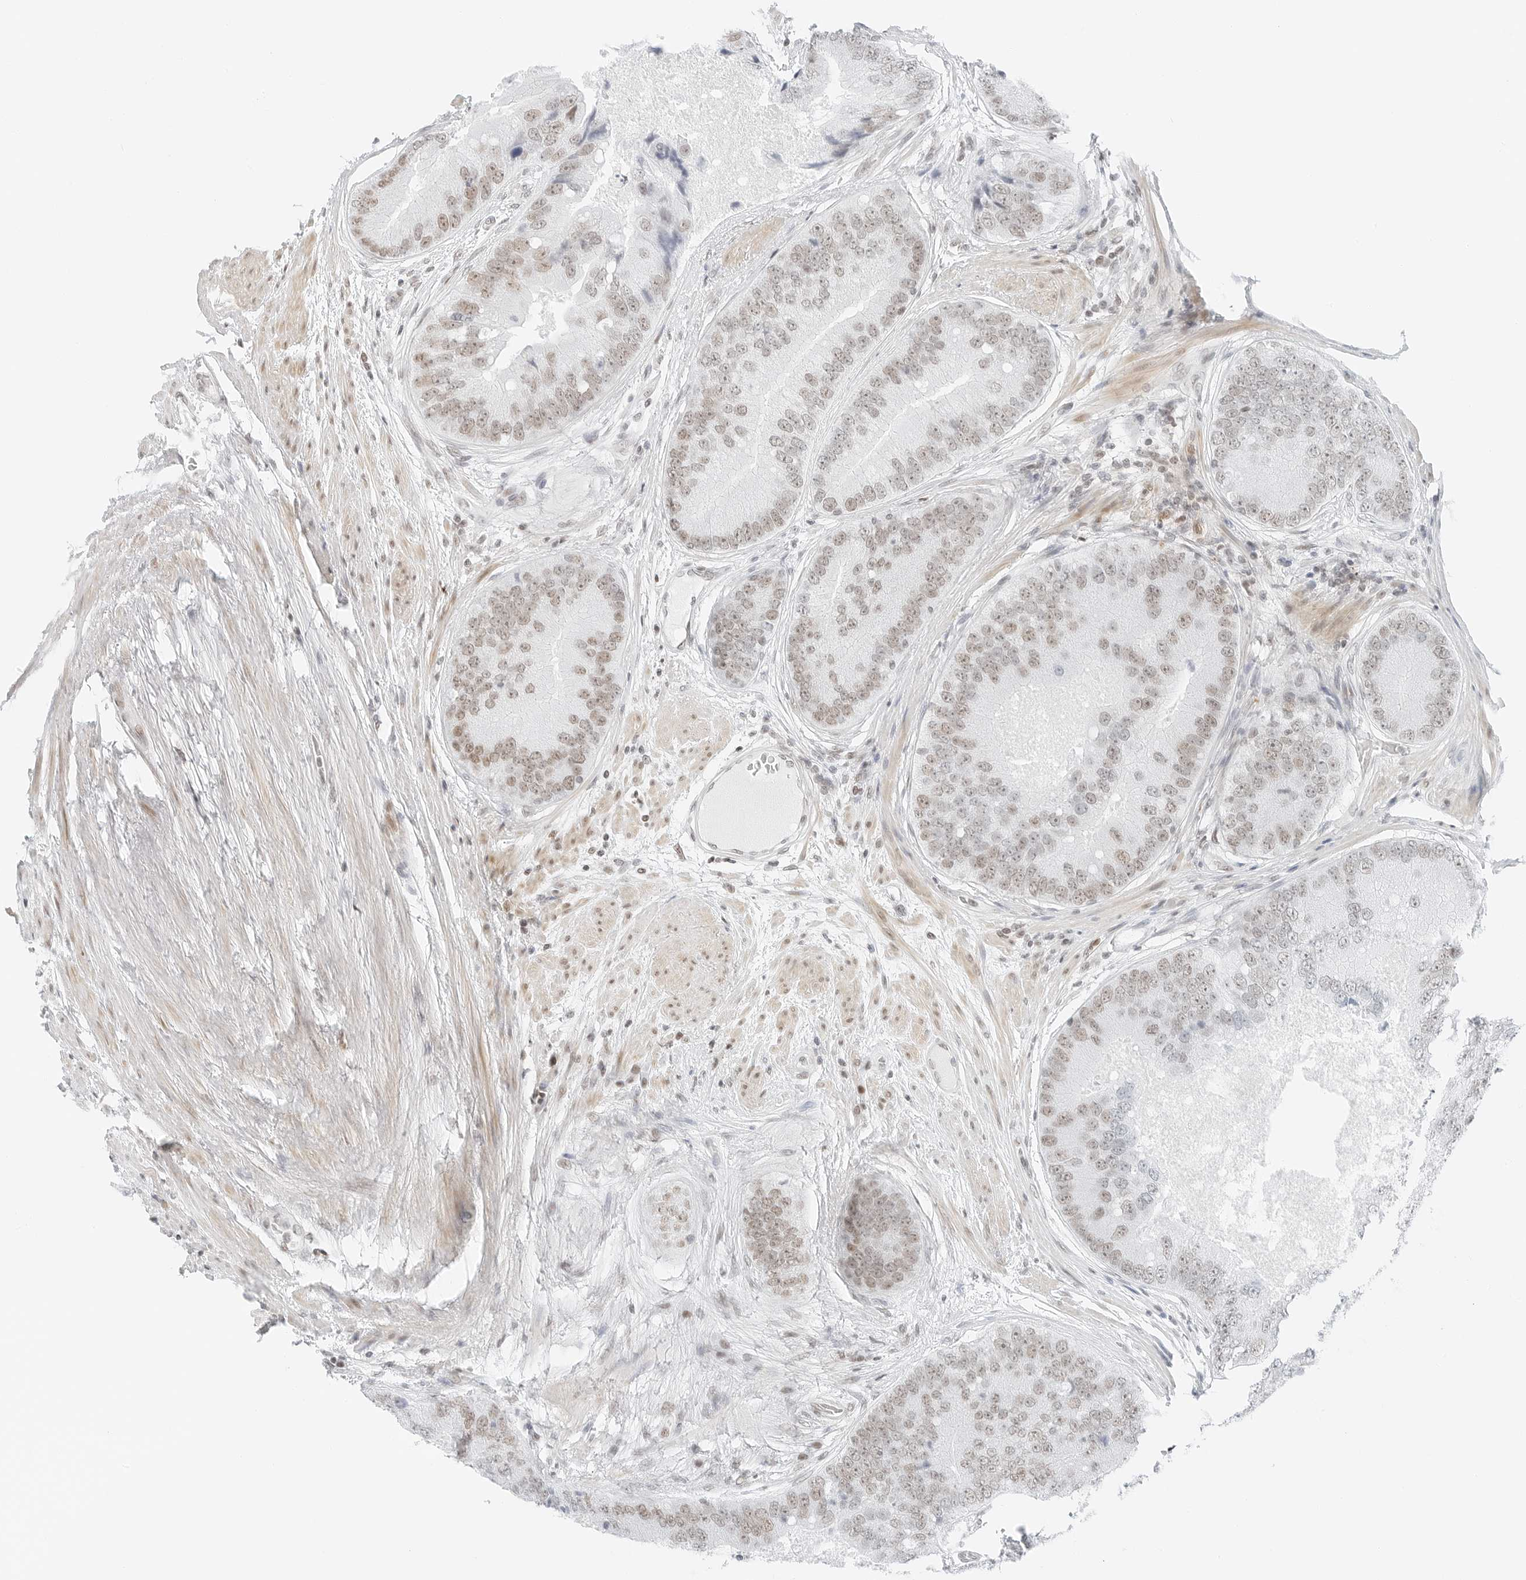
{"staining": {"intensity": "weak", "quantity": "25%-75%", "location": "nuclear"}, "tissue": "prostate cancer", "cell_type": "Tumor cells", "image_type": "cancer", "snomed": [{"axis": "morphology", "description": "Adenocarcinoma, High grade"}, {"axis": "topography", "description": "Prostate"}], "caption": "Immunohistochemical staining of human adenocarcinoma (high-grade) (prostate) displays low levels of weak nuclear protein staining in approximately 25%-75% of tumor cells.", "gene": "CRTC2", "patient": {"sex": "male", "age": 70}}